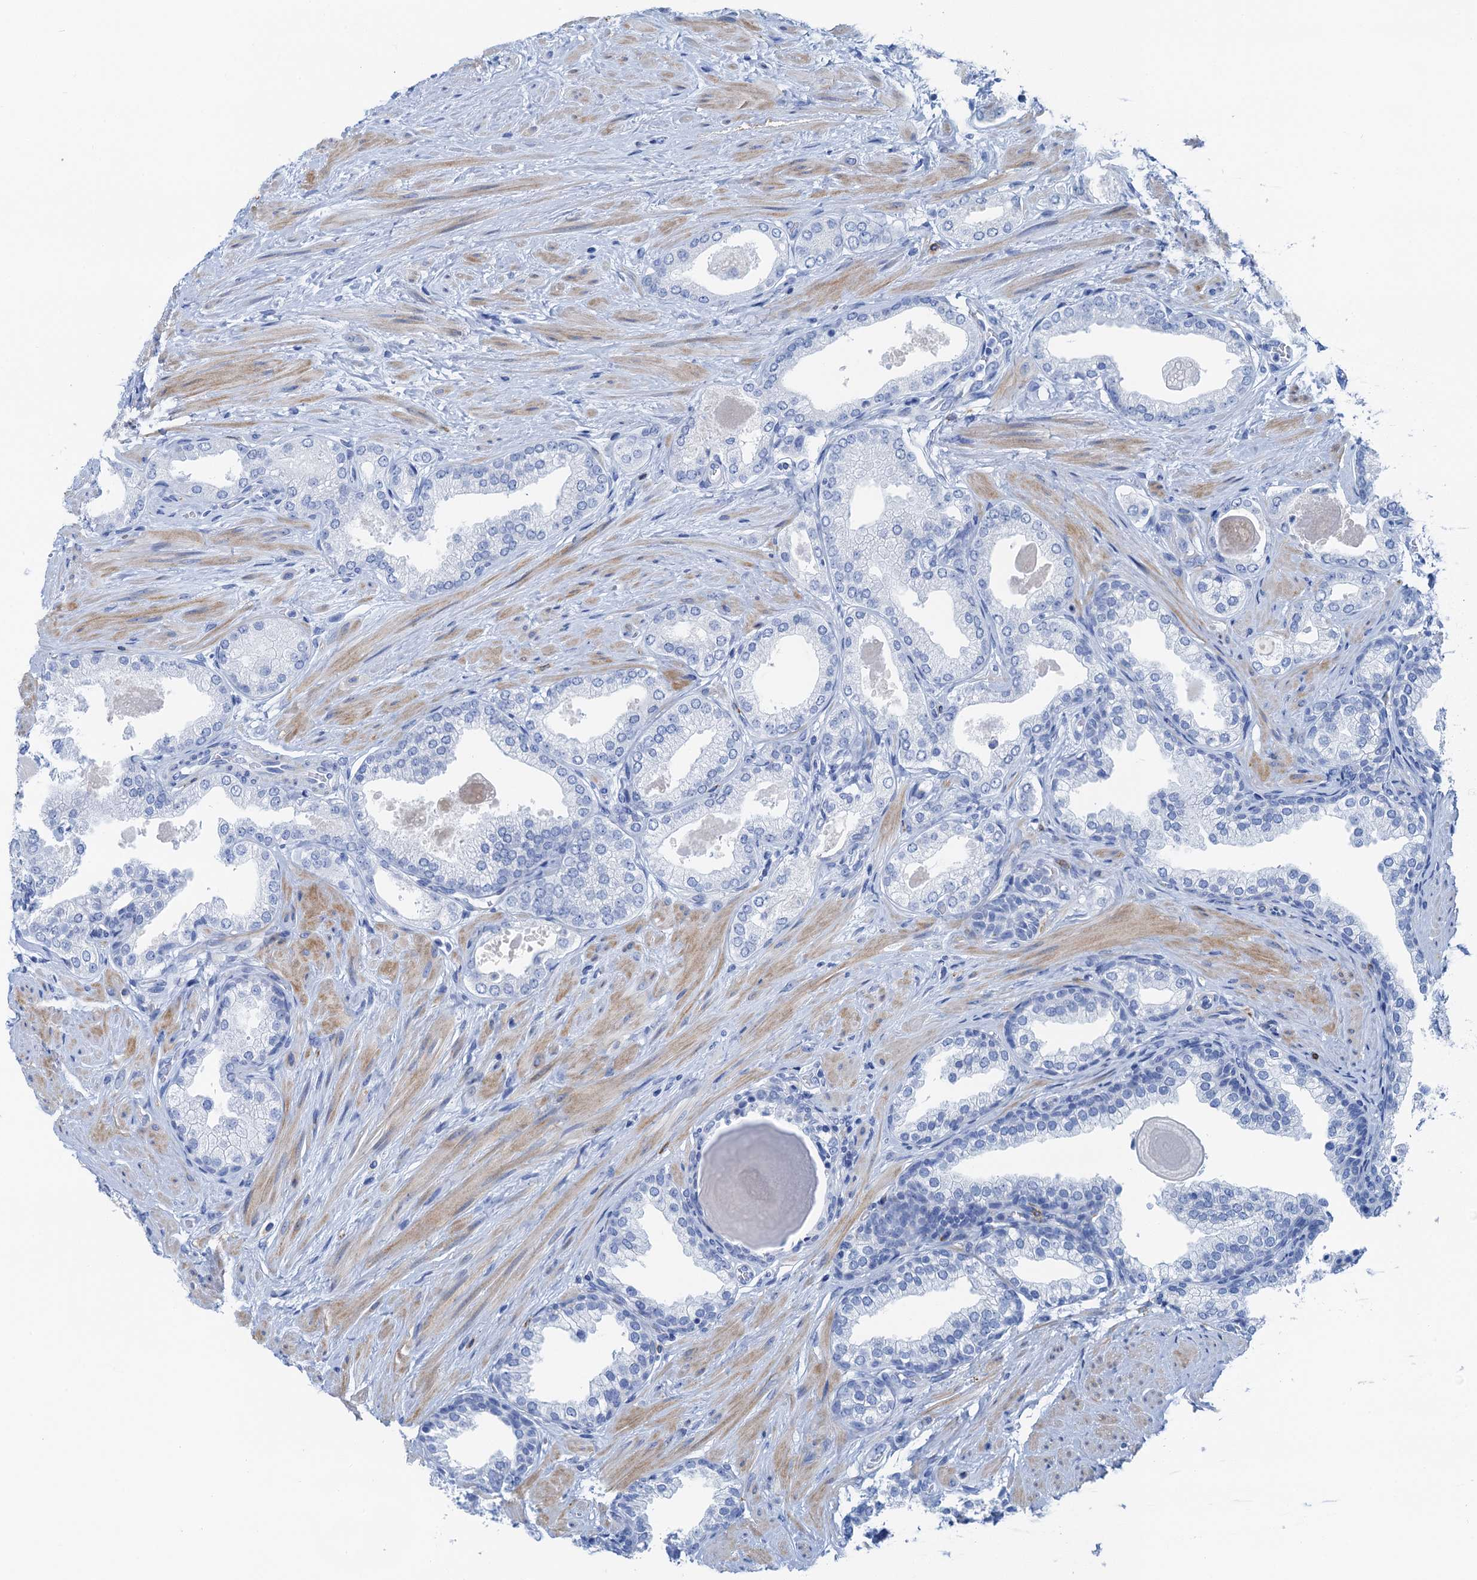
{"staining": {"intensity": "negative", "quantity": "none", "location": "none"}, "tissue": "prostate", "cell_type": "Glandular cells", "image_type": "normal", "snomed": [{"axis": "morphology", "description": "Normal tissue, NOS"}, {"axis": "topography", "description": "Prostate"}], "caption": "The photomicrograph exhibits no significant expression in glandular cells of prostate. The staining is performed using DAB brown chromogen with nuclei counter-stained in using hematoxylin.", "gene": "NLRP10", "patient": {"sex": "male", "age": 48}}